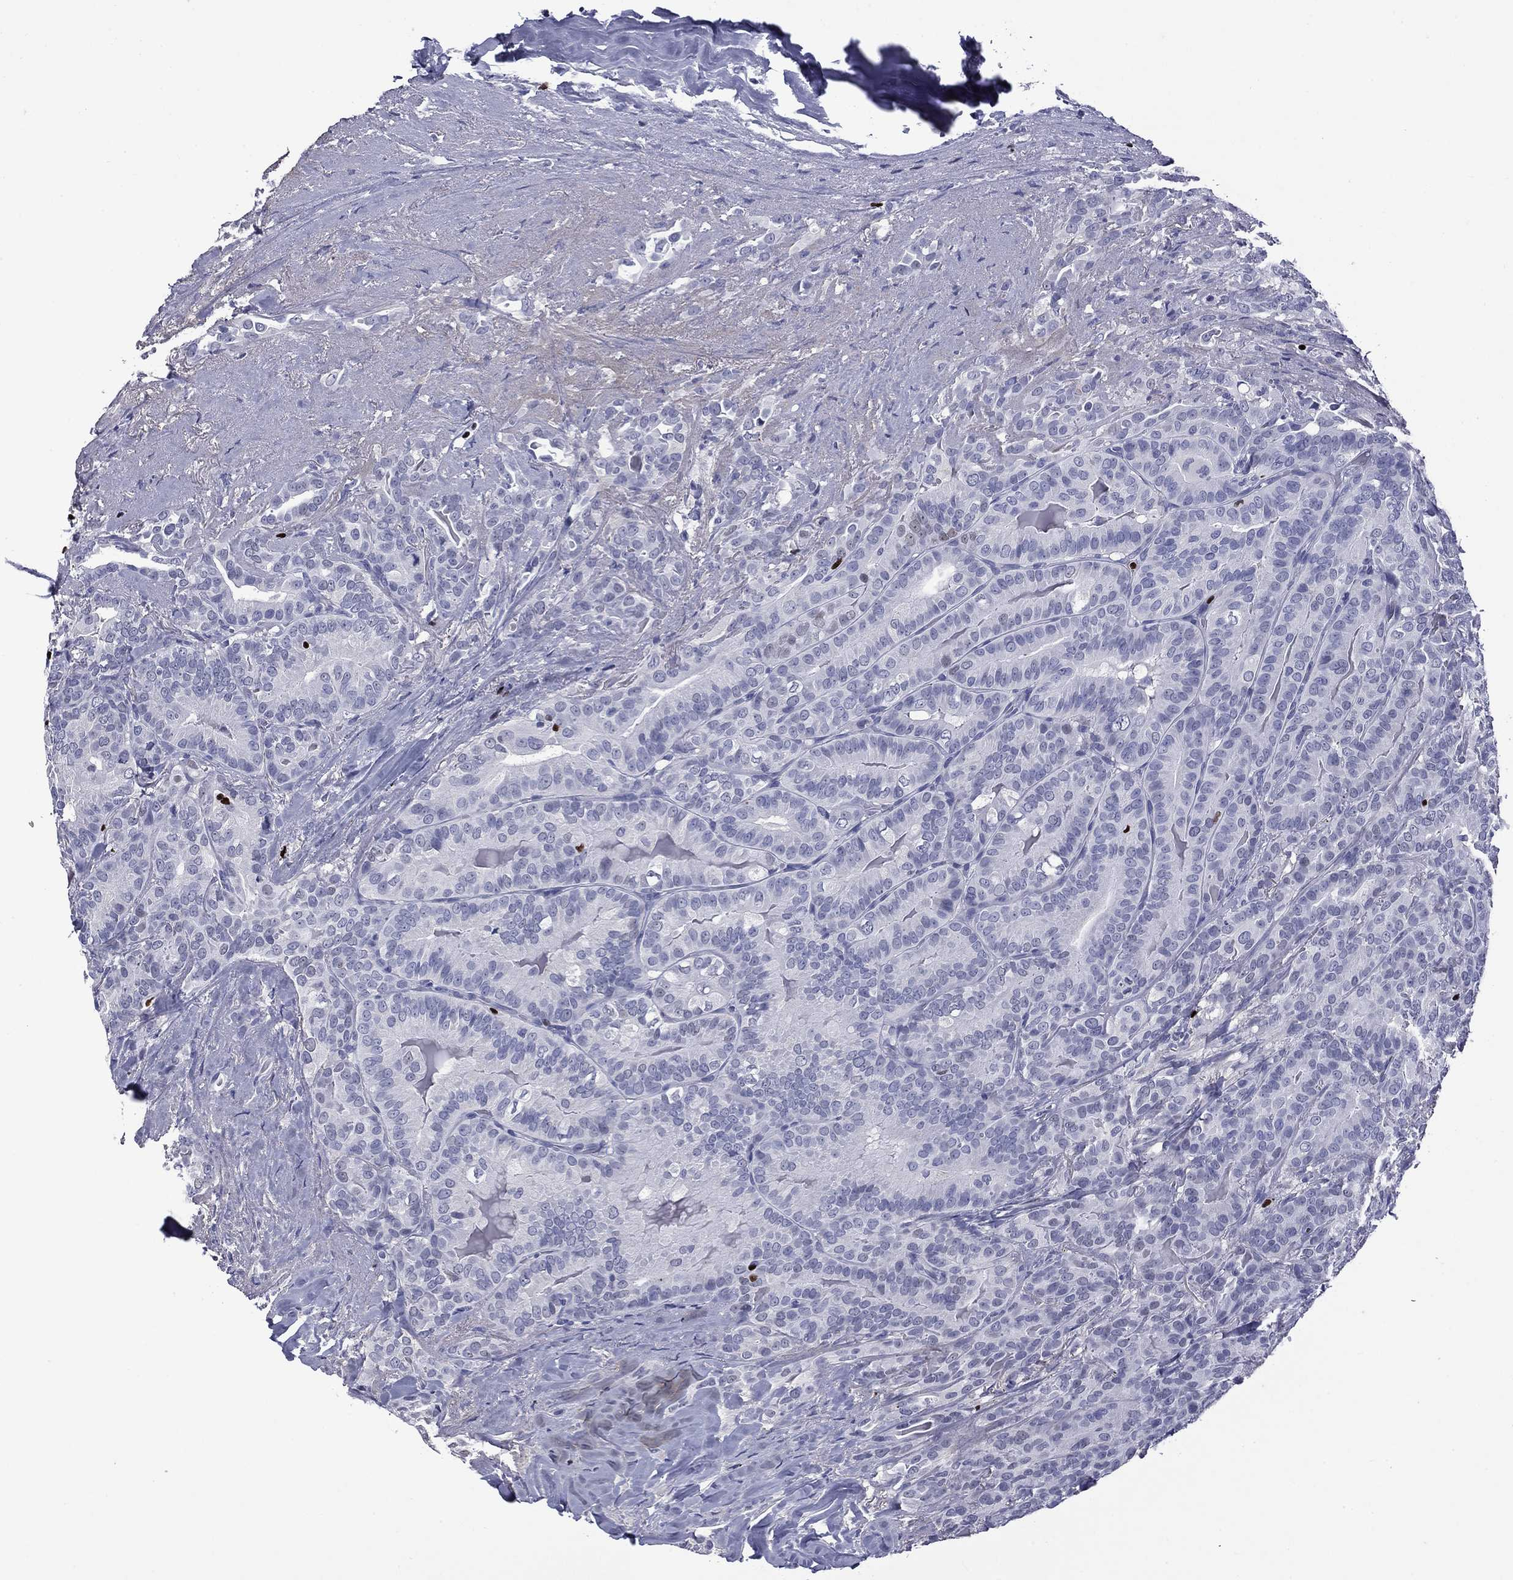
{"staining": {"intensity": "negative", "quantity": "none", "location": "none"}, "tissue": "thyroid cancer", "cell_type": "Tumor cells", "image_type": "cancer", "snomed": [{"axis": "morphology", "description": "Papillary adenocarcinoma, NOS"}, {"axis": "topography", "description": "Thyroid gland"}], "caption": "Immunohistochemistry histopathology image of neoplastic tissue: thyroid cancer (papillary adenocarcinoma) stained with DAB (3,3'-diaminobenzidine) reveals no significant protein staining in tumor cells. (Brightfield microscopy of DAB (3,3'-diaminobenzidine) immunohistochemistry at high magnification).", "gene": "IKZF3", "patient": {"sex": "male", "age": 61}}